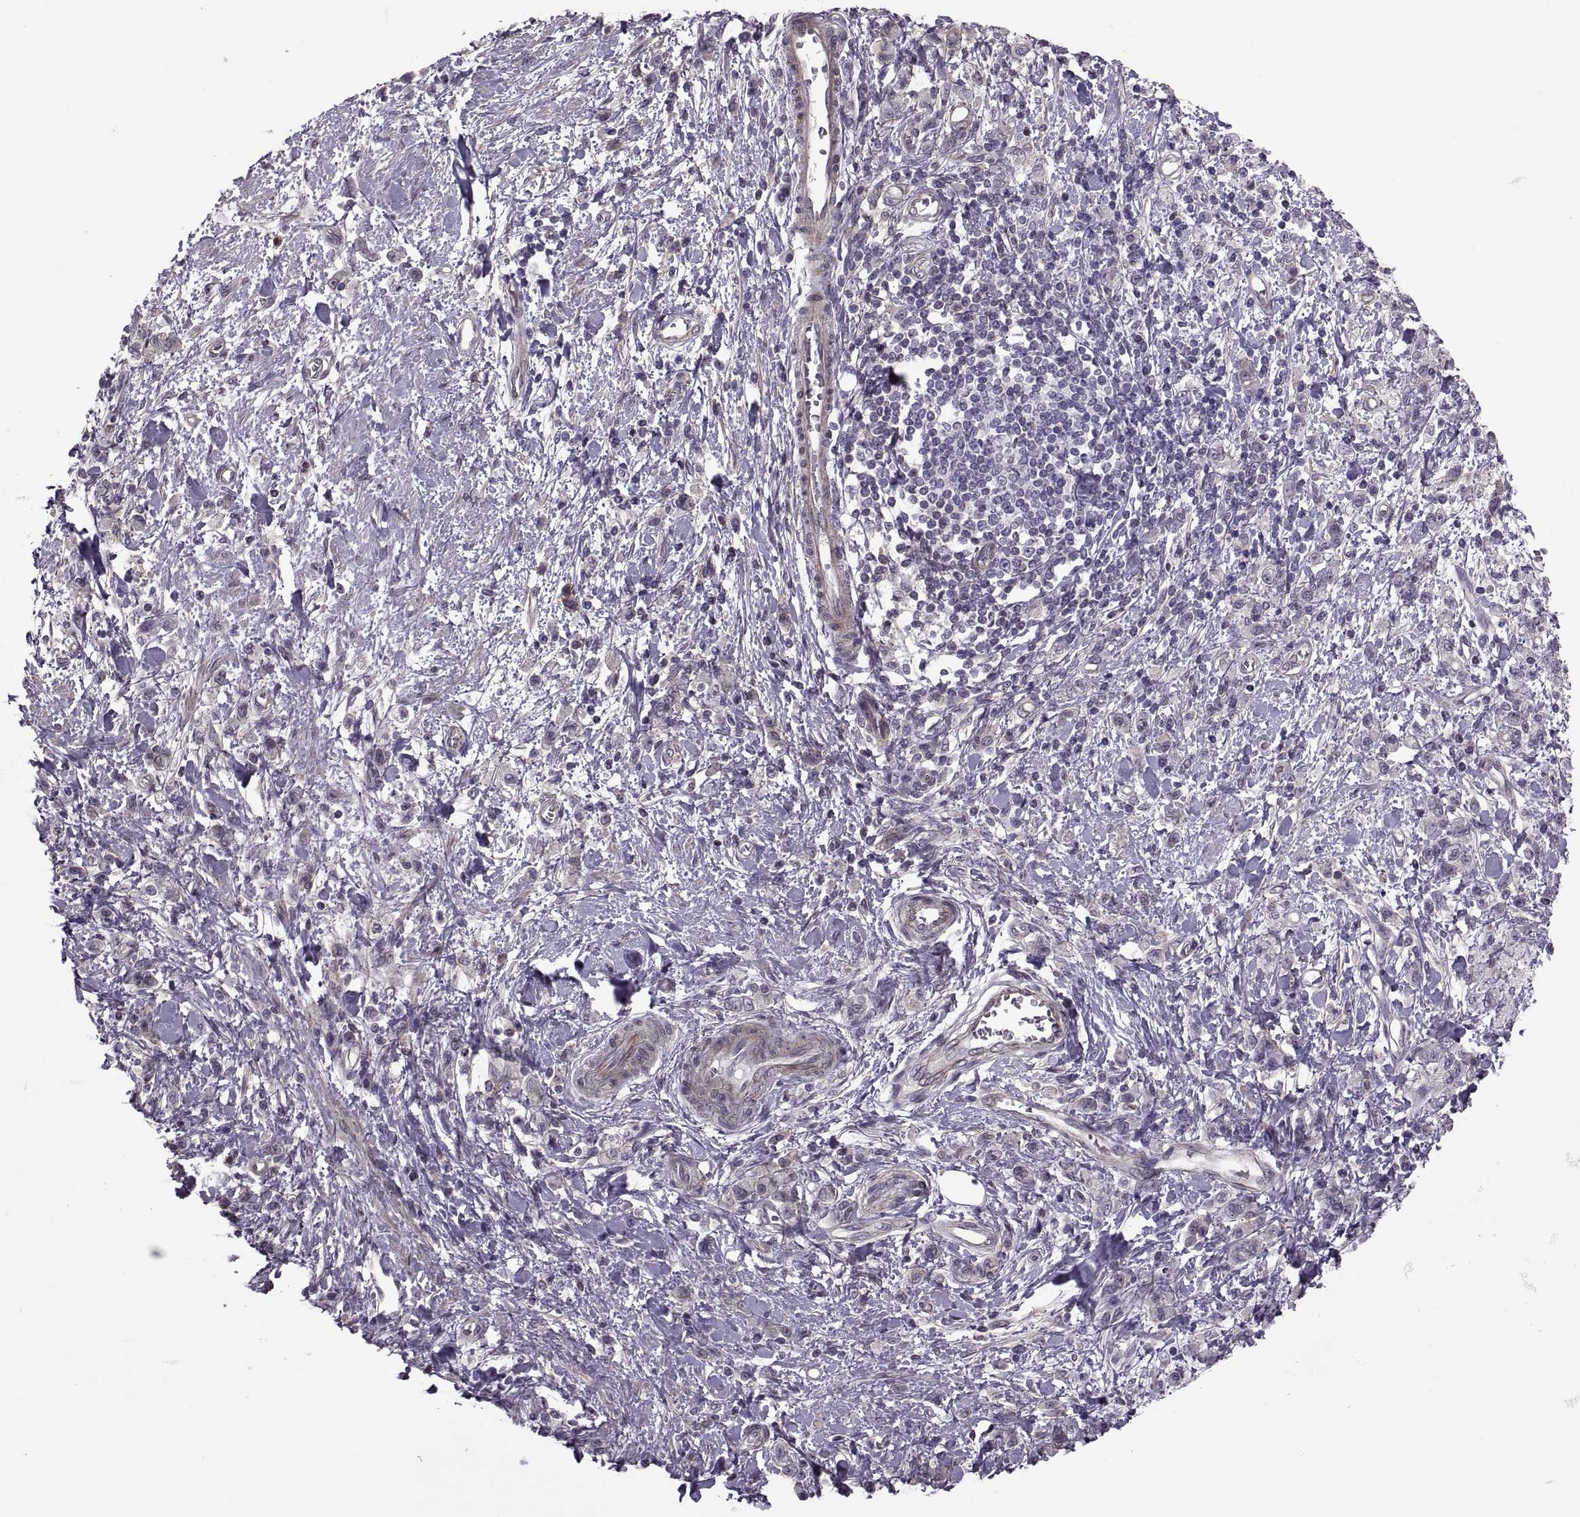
{"staining": {"intensity": "negative", "quantity": "none", "location": "none"}, "tissue": "stomach cancer", "cell_type": "Tumor cells", "image_type": "cancer", "snomed": [{"axis": "morphology", "description": "Adenocarcinoma, NOS"}, {"axis": "topography", "description": "Stomach"}], "caption": "An immunohistochemistry micrograph of stomach adenocarcinoma is shown. There is no staining in tumor cells of stomach adenocarcinoma.", "gene": "ODF3", "patient": {"sex": "male", "age": 77}}